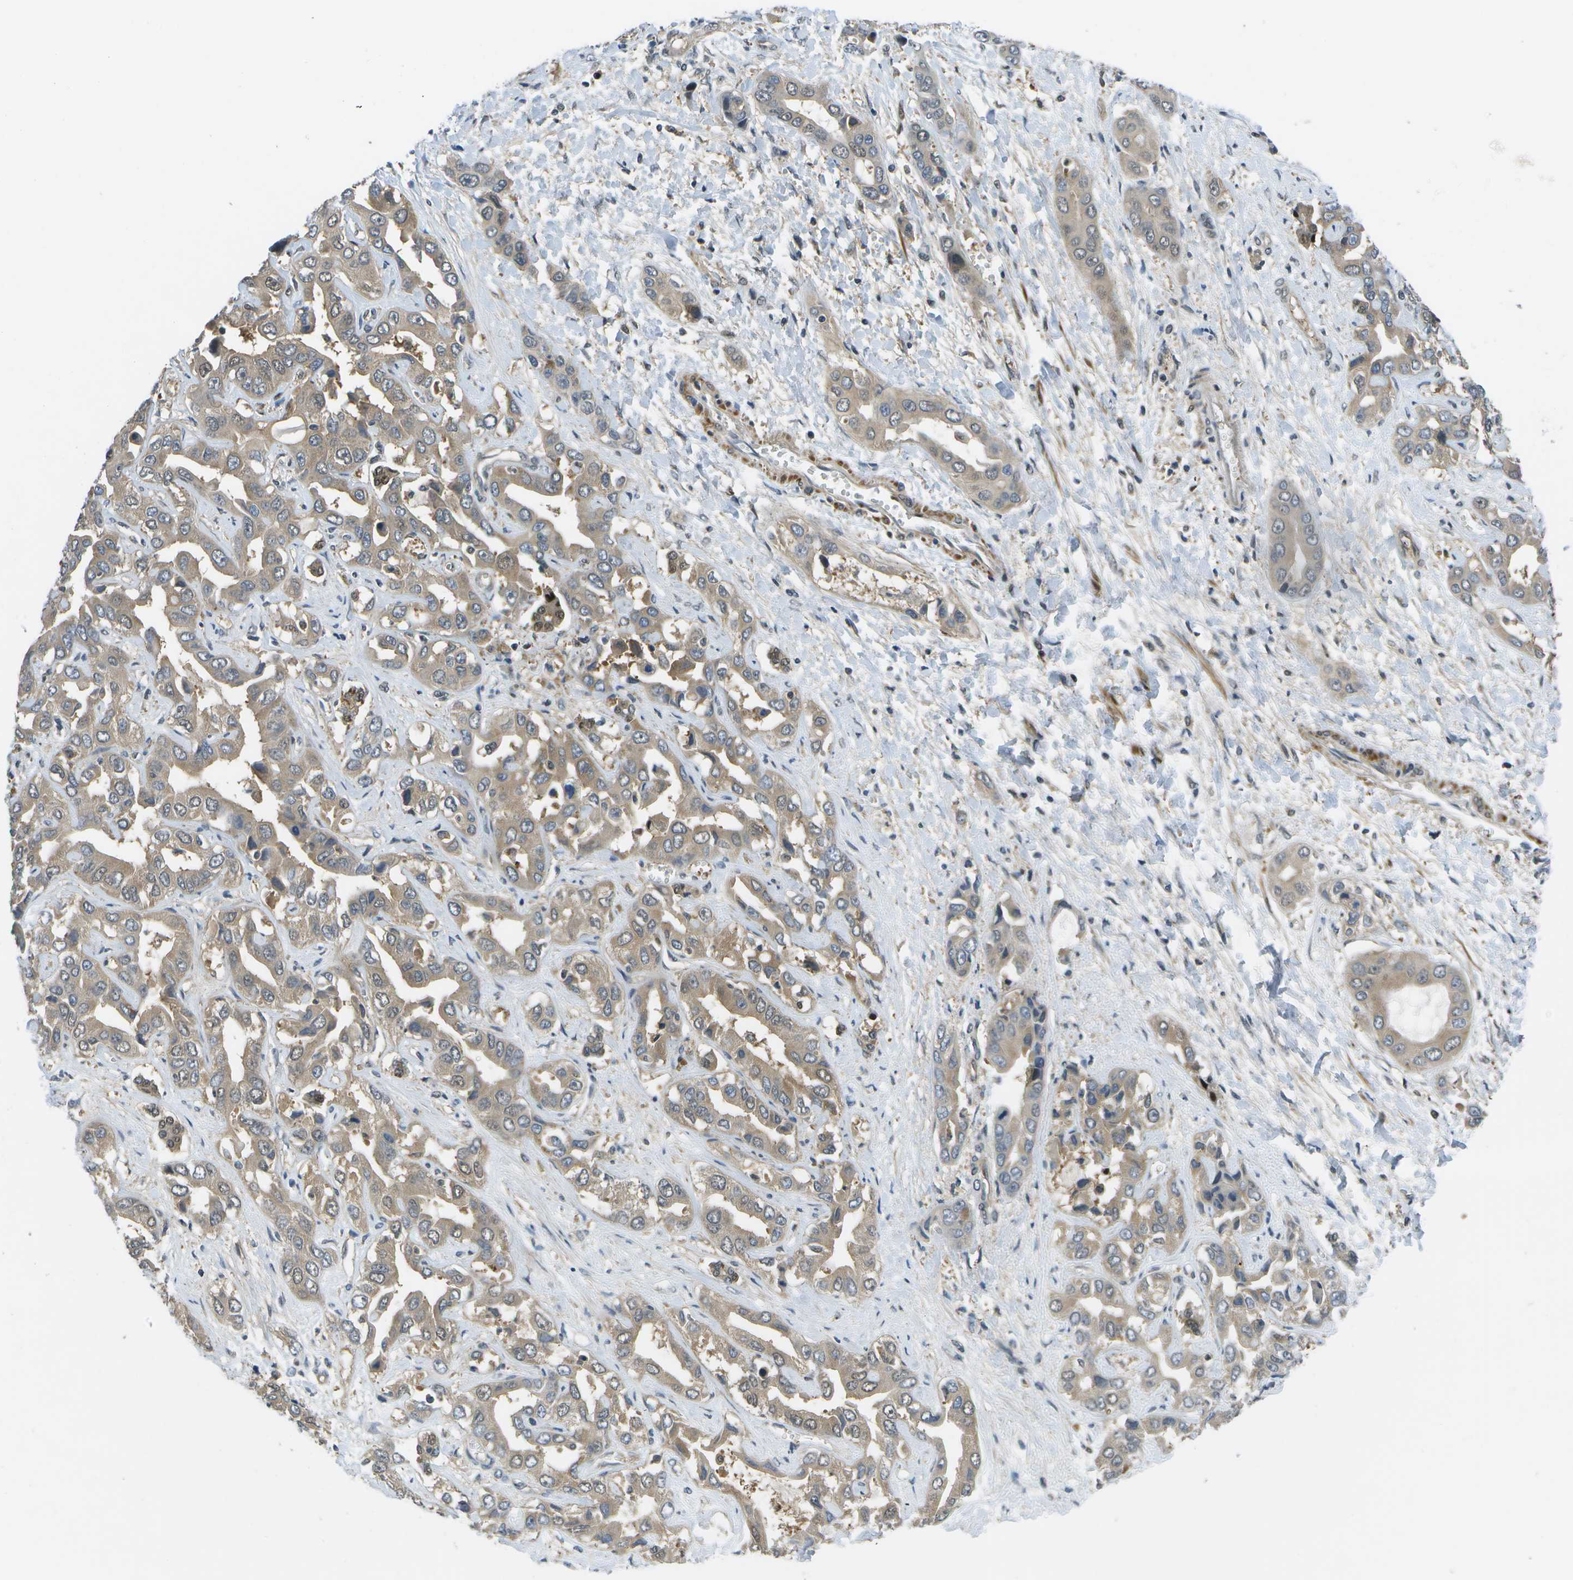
{"staining": {"intensity": "moderate", "quantity": ">75%", "location": "cytoplasmic/membranous"}, "tissue": "liver cancer", "cell_type": "Tumor cells", "image_type": "cancer", "snomed": [{"axis": "morphology", "description": "Cholangiocarcinoma"}, {"axis": "topography", "description": "Liver"}], "caption": "Brown immunohistochemical staining in human liver cancer (cholangiocarcinoma) exhibits moderate cytoplasmic/membranous staining in about >75% of tumor cells.", "gene": "ENPP5", "patient": {"sex": "female", "age": 52}}